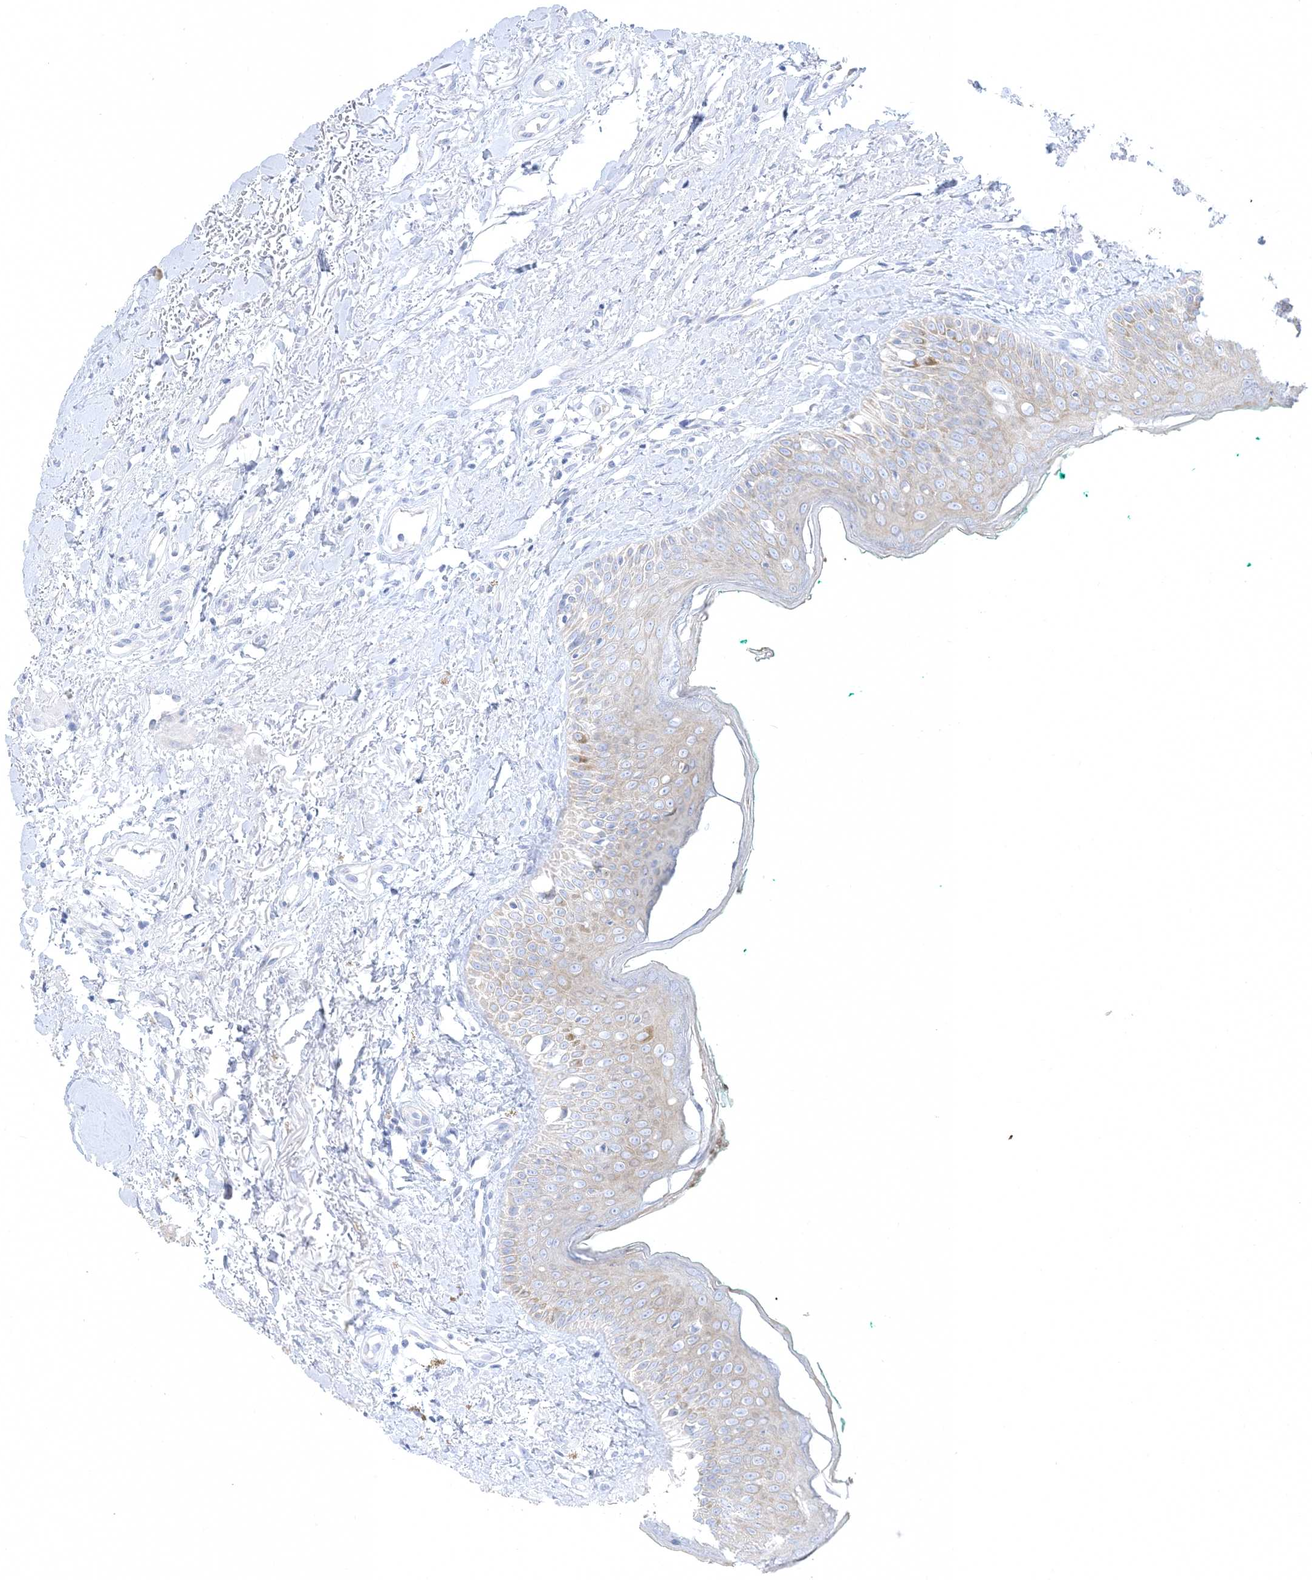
{"staining": {"intensity": "weak", "quantity": "<25%", "location": "cytoplasmic/membranous"}, "tissue": "oral mucosa", "cell_type": "Squamous epithelial cells", "image_type": "normal", "snomed": [{"axis": "morphology", "description": "Normal tissue, NOS"}, {"axis": "topography", "description": "Oral tissue"}], "caption": "Immunohistochemical staining of unremarkable human oral mucosa displays no significant expression in squamous epithelial cells.", "gene": "XIRP2", "patient": {"sex": "female", "age": 70}}